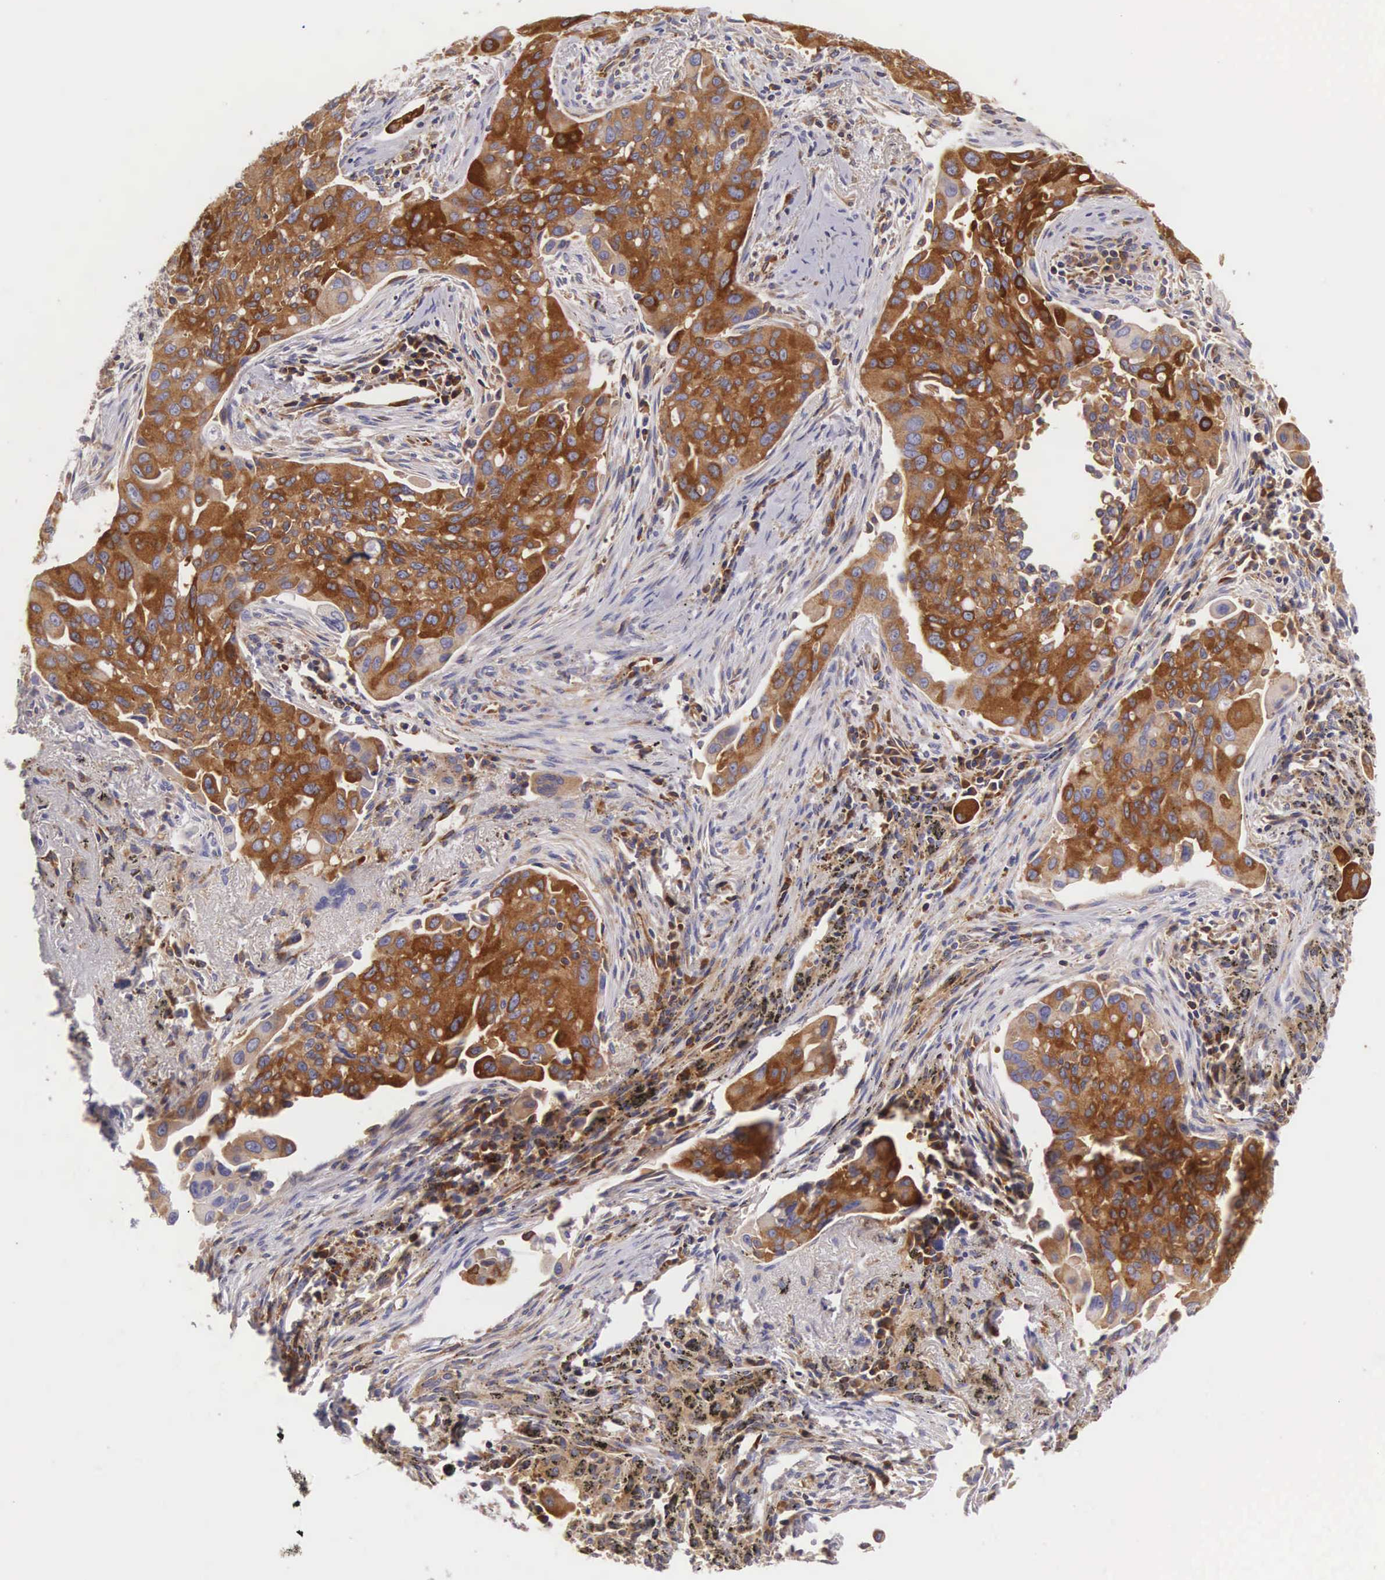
{"staining": {"intensity": "strong", "quantity": ">75%", "location": "cytoplasmic/membranous"}, "tissue": "lung cancer", "cell_type": "Tumor cells", "image_type": "cancer", "snomed": [{"axis": "morphology", "description": "Adenocarcinoma, NOS"}, {"axis": "topography", "description": "Lung"}], "caption": "The image shows a brown stain indicating the presence of a protein in the cytoplasmic/membranous of tumor cells in lung cancer (adenocarcinoma).", "gene": "OSBPL3", "patient": {"sex": "male", "age": 68}}